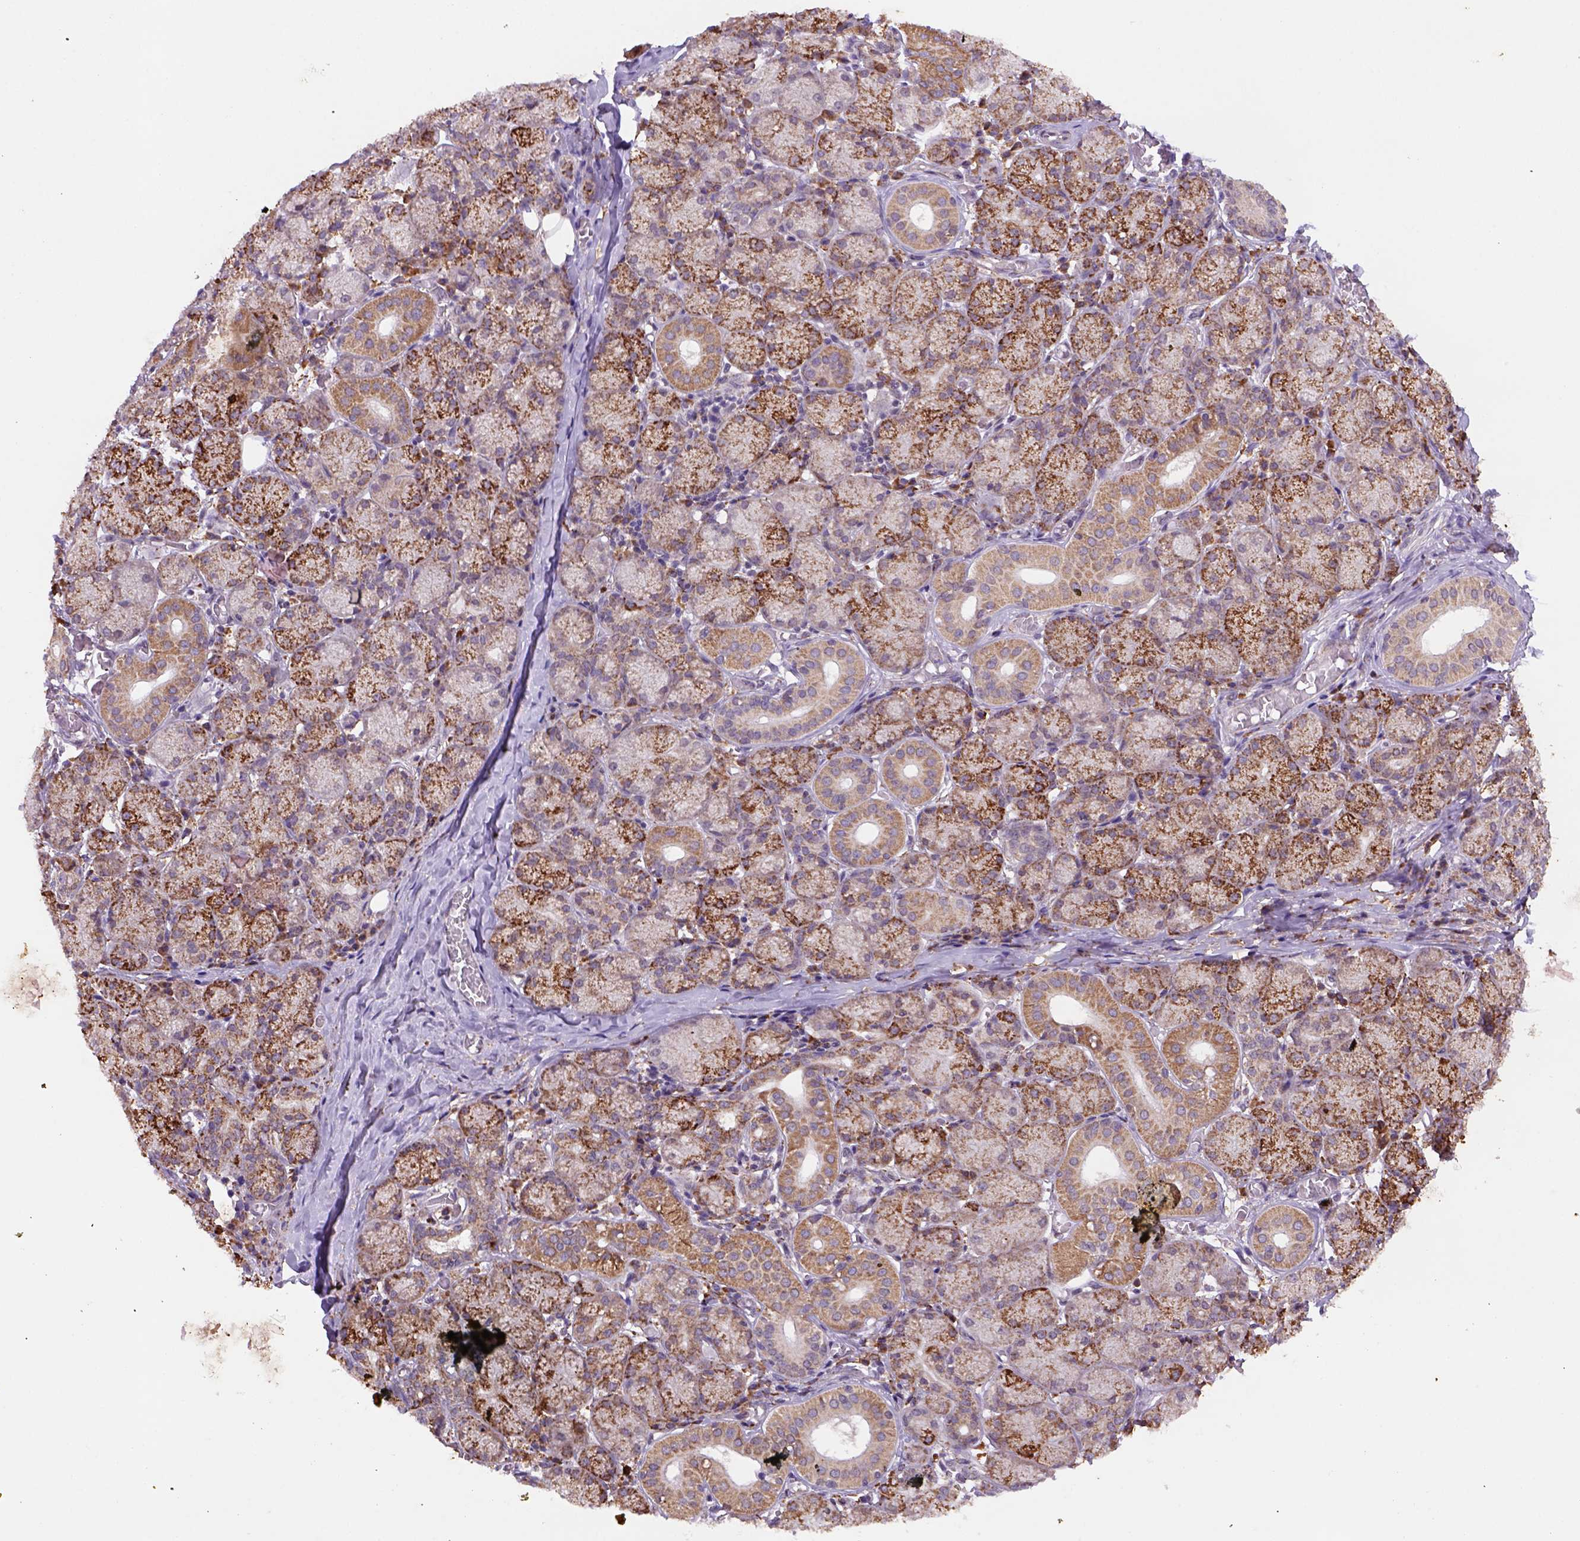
{"staining": {"intensity": "strong", "quantity": ">75%", "location": "cytoplasmic/membranous"}, "tissue": "salivary gland", "cell_type": "Glandular cells", "image_type": "normal", "snomed": [{"axis": "morphology", "description": "Normal tissue, NOS"}, {"axis": "topography", "description": "Salivary gland"}, {"axis": "topography", "description": "Peripheral nerve tissue"}], "caption": "Immunohistochemical staining of benign salivary gland reveals strong cytoplasmic/membranous protein staining in approximately >75% of glandular cells.", "gene": "FZD7", "patient": {"sex": "female", "age": 24}}